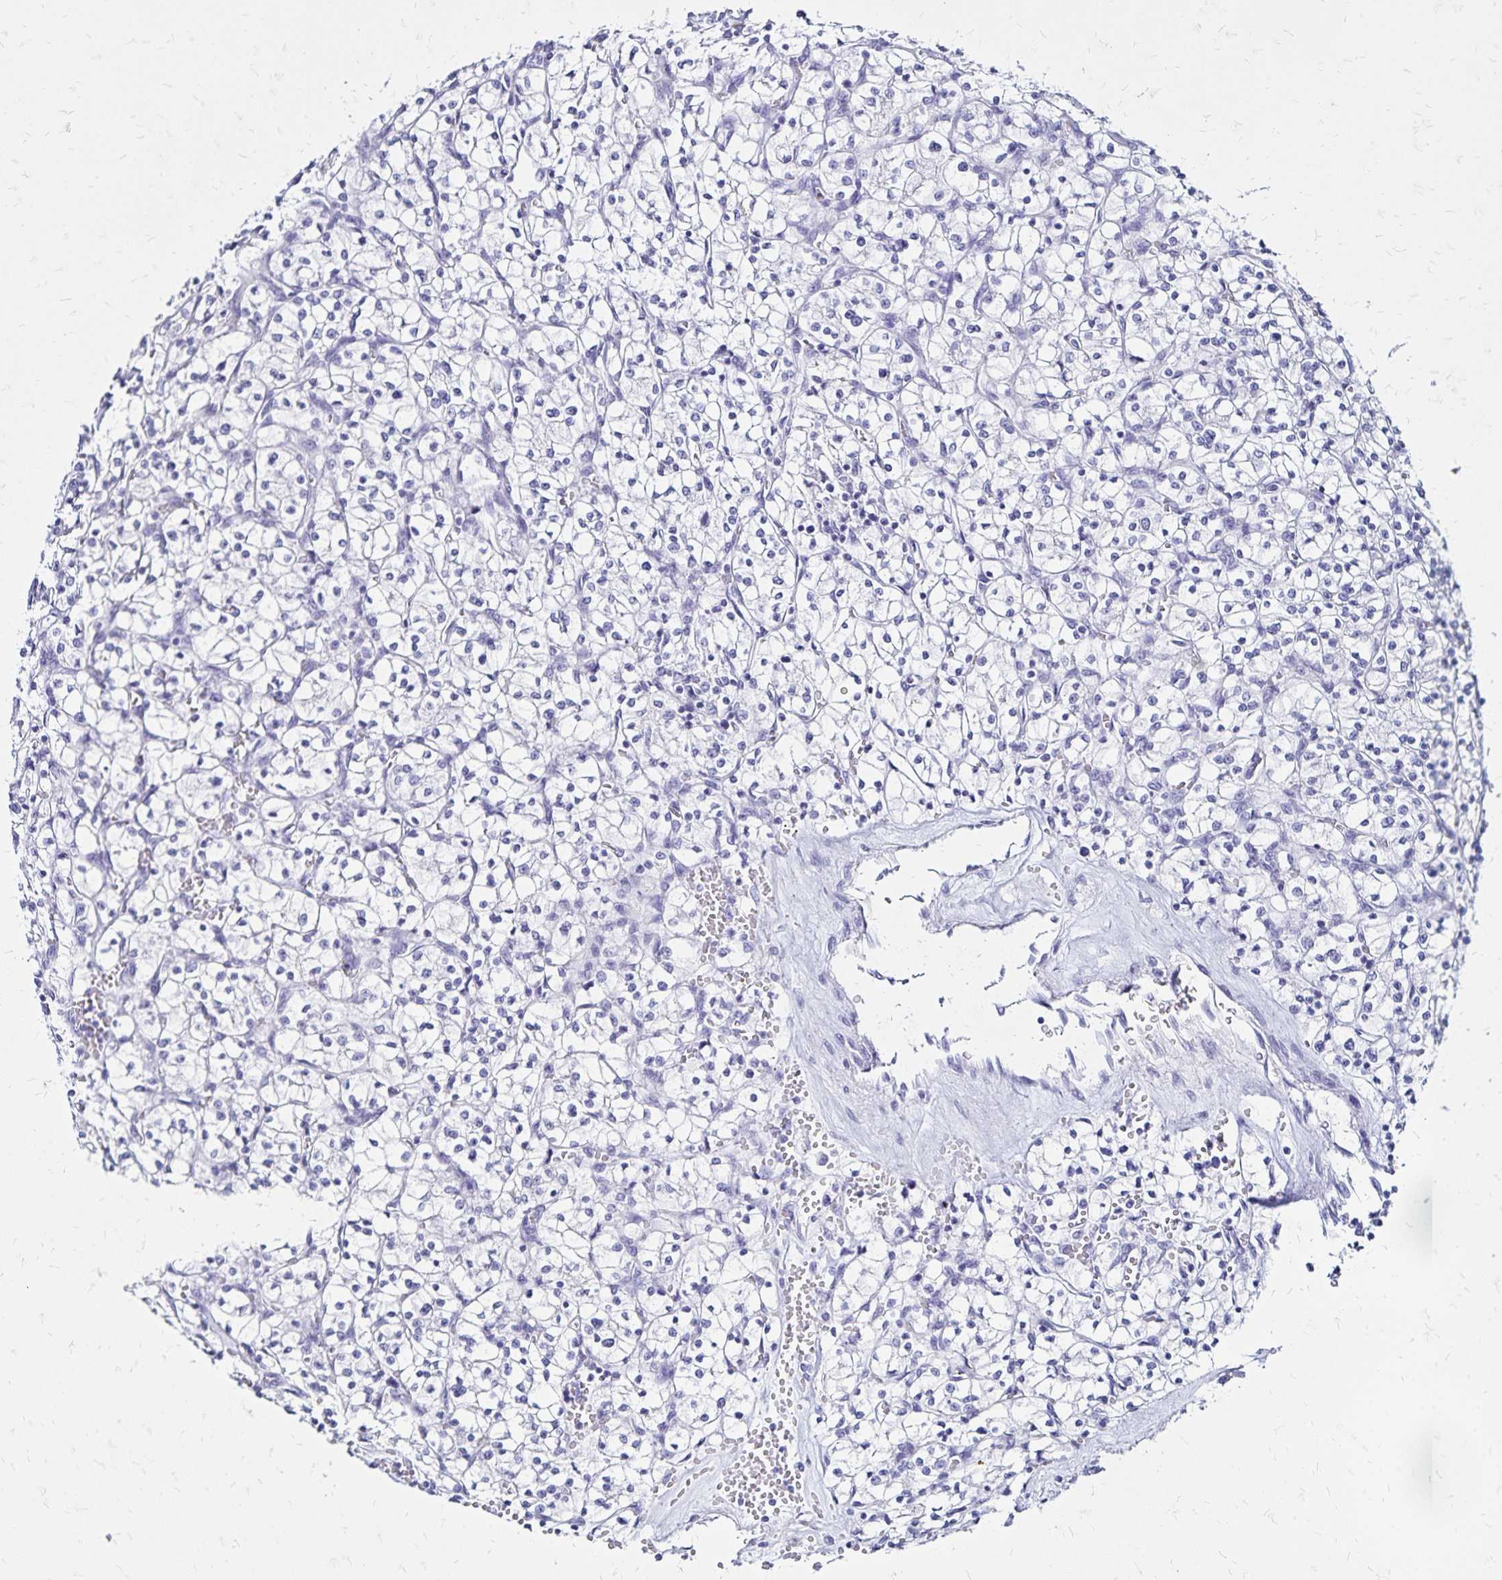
{"staining": {"intensity": "negative", "quantity": "none", "location": "none"}, "tissue": "renal cancer", "cell_type": "Tumor cells", "image_type": "cancer", "snomed": [{"axis": "morphology", "description": "Adenocarcinoma, NOS"}, {"axis": "topography", "description": "Kidney"}], "caption": "DAB immunohistochemical staining of adenocarcinoma (renal) displays no significant staining in tumor cells. The staining is performed using DAB (3,3'-diaminobenzidine) brown chromogen with nuclei counter-stained in using hematoxylin.", "gene": "LIN28B", "patient": {"sex": "female", "age": 64}}